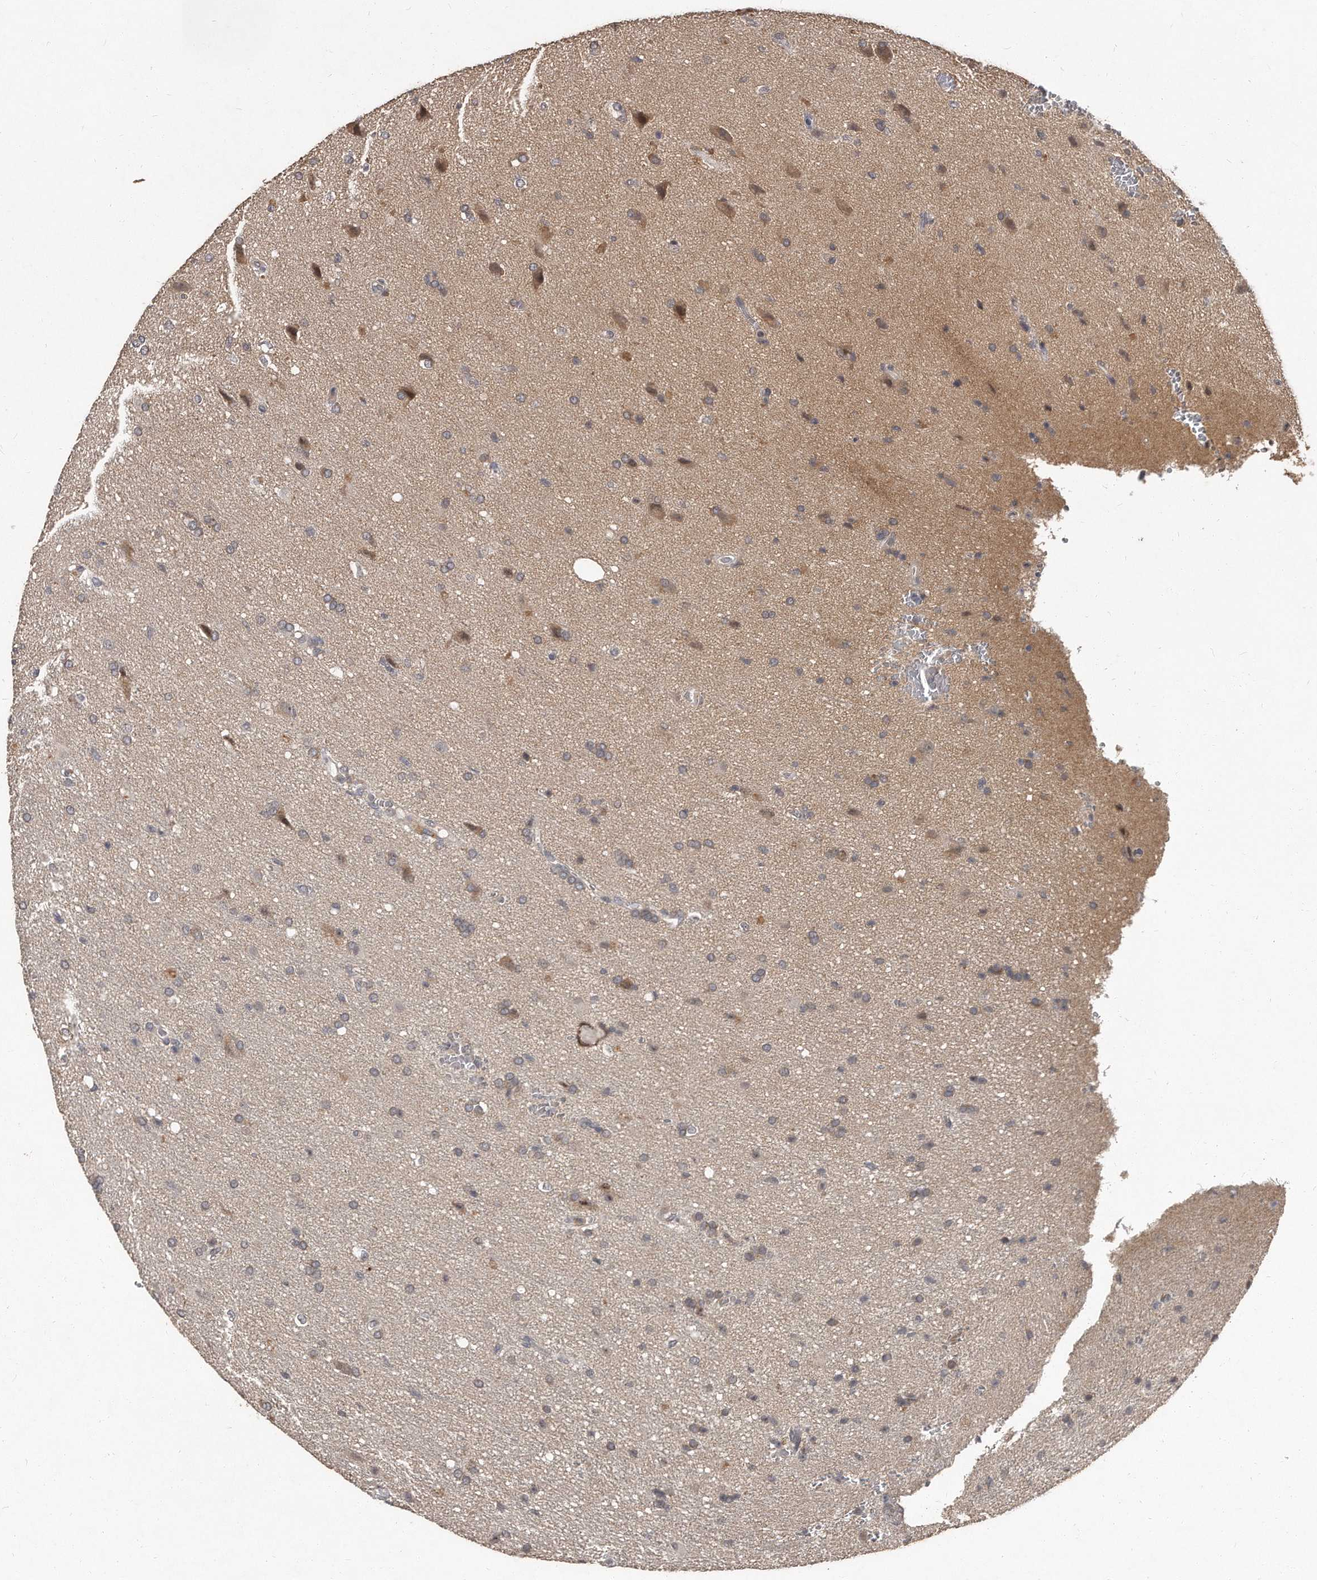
{"staining": {"intensity": "negative", "quantity": "none", "location": "none"}, "tissue": "glioma", "cell_type": "Tumor cells", "image_type": "cancer", "snomed": [{"axis": "morphology", "description": "Glioma, malignant, High grade"}, {"axis": "topography", "description": "Brain"}], "caption": "IHC histopathology image of neoplastic tissue: glioma stained with DAB exhibits no significant protein positivity in tumor cells. Brightfield microscopy of immunohistochemistry (IHC) stained with DAB (brown) and hematoxylin (blue), captured at high magnification.", "gene": "GRB10", "patient": {"sex": "female", "age": 57}}